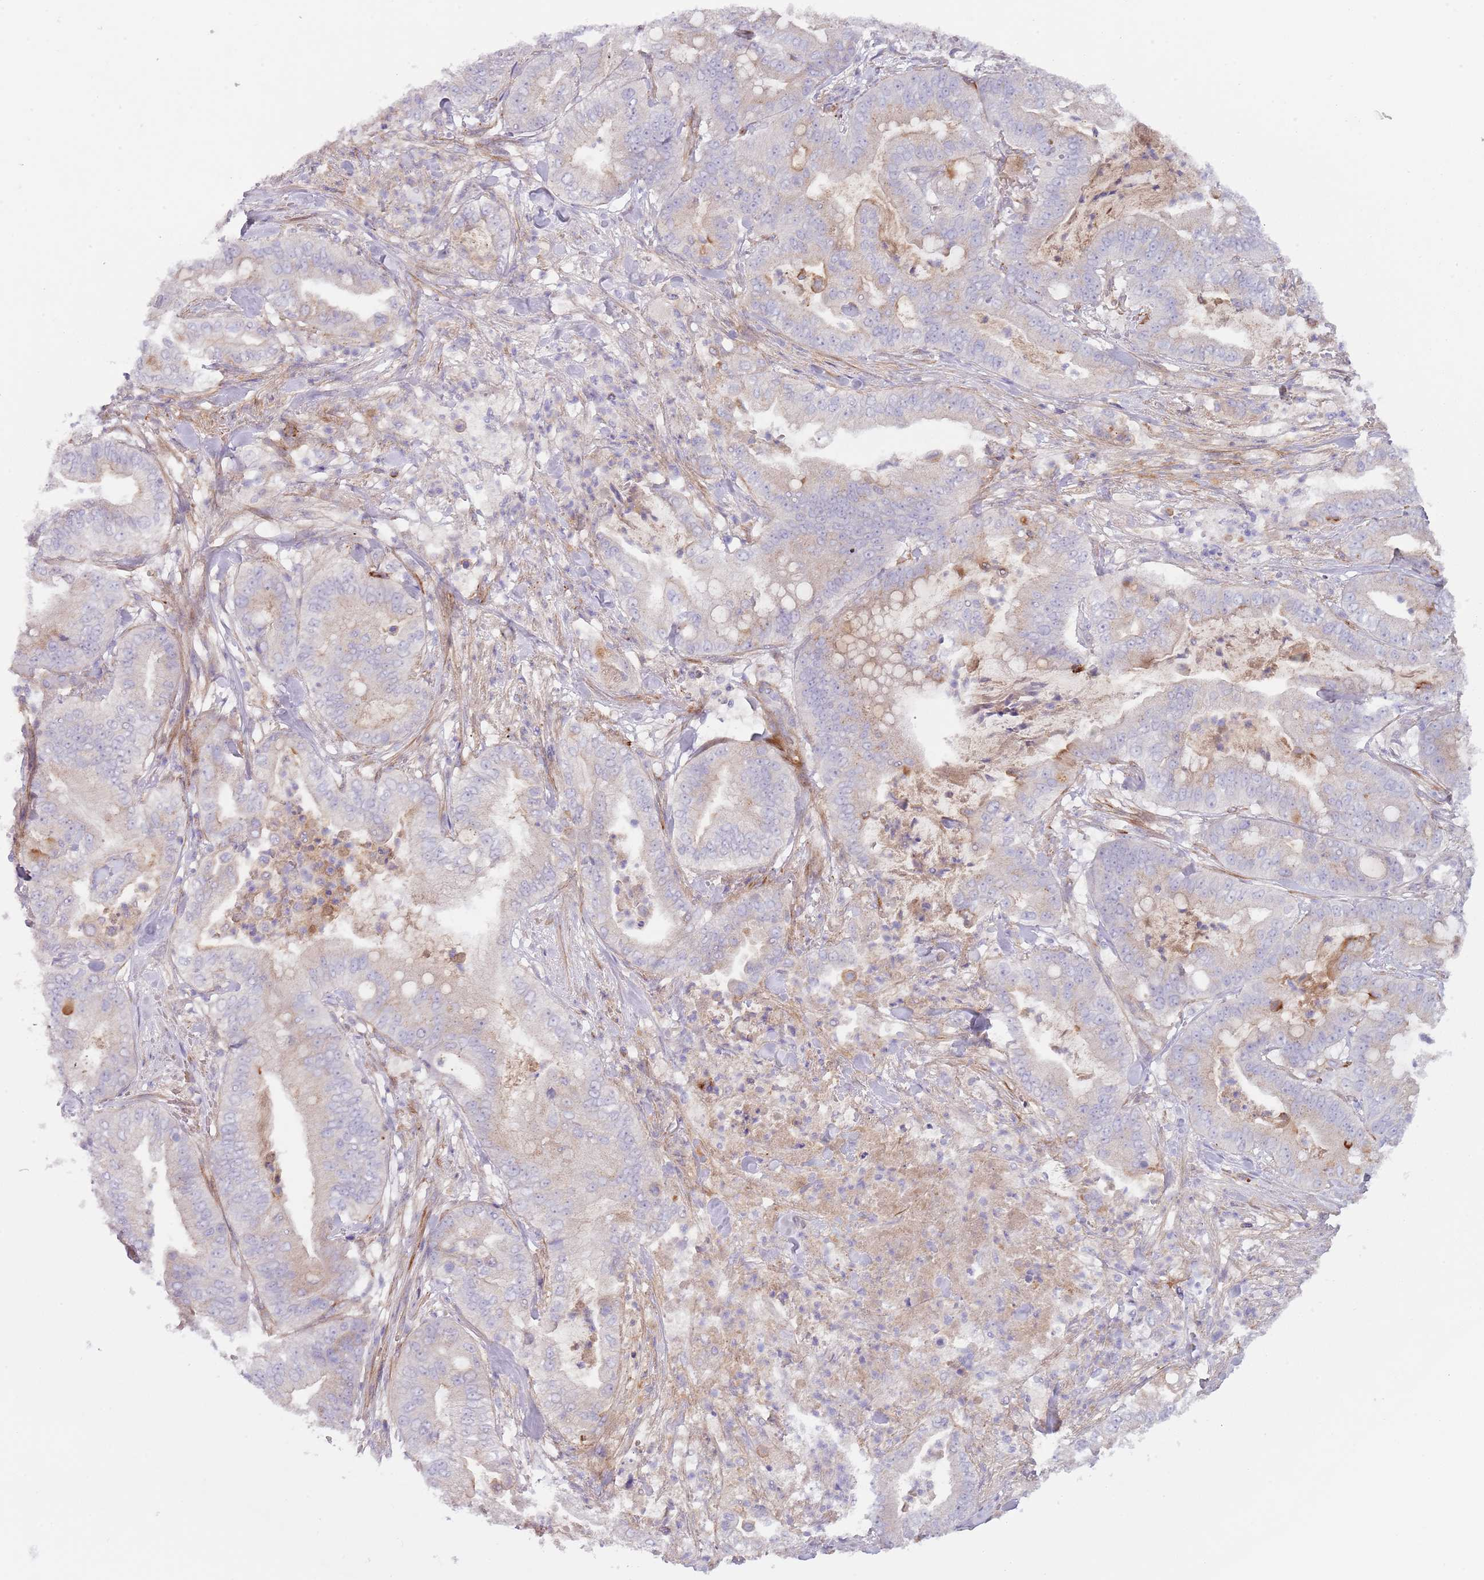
{"staining": {"intensity": "negative", "quantity": "none", "location": "none"}, "tissue": "pancreatic cancer", "cell_type": "Tumor cells", "image_type": "cancer", "snomed": [{"axis": "morphology", "description": "Adenocarcinoma, NOS"}, {"axis": "topography", "description": "Pancreas"}], "caption": "IHC histopathology image of neoplastic tissue: human pancreatic cancer stained with DAB shows no significant protein staining in tumor cells.", "gene": "TINAGL1", "patient": {"sex": "male", "age": 71}}